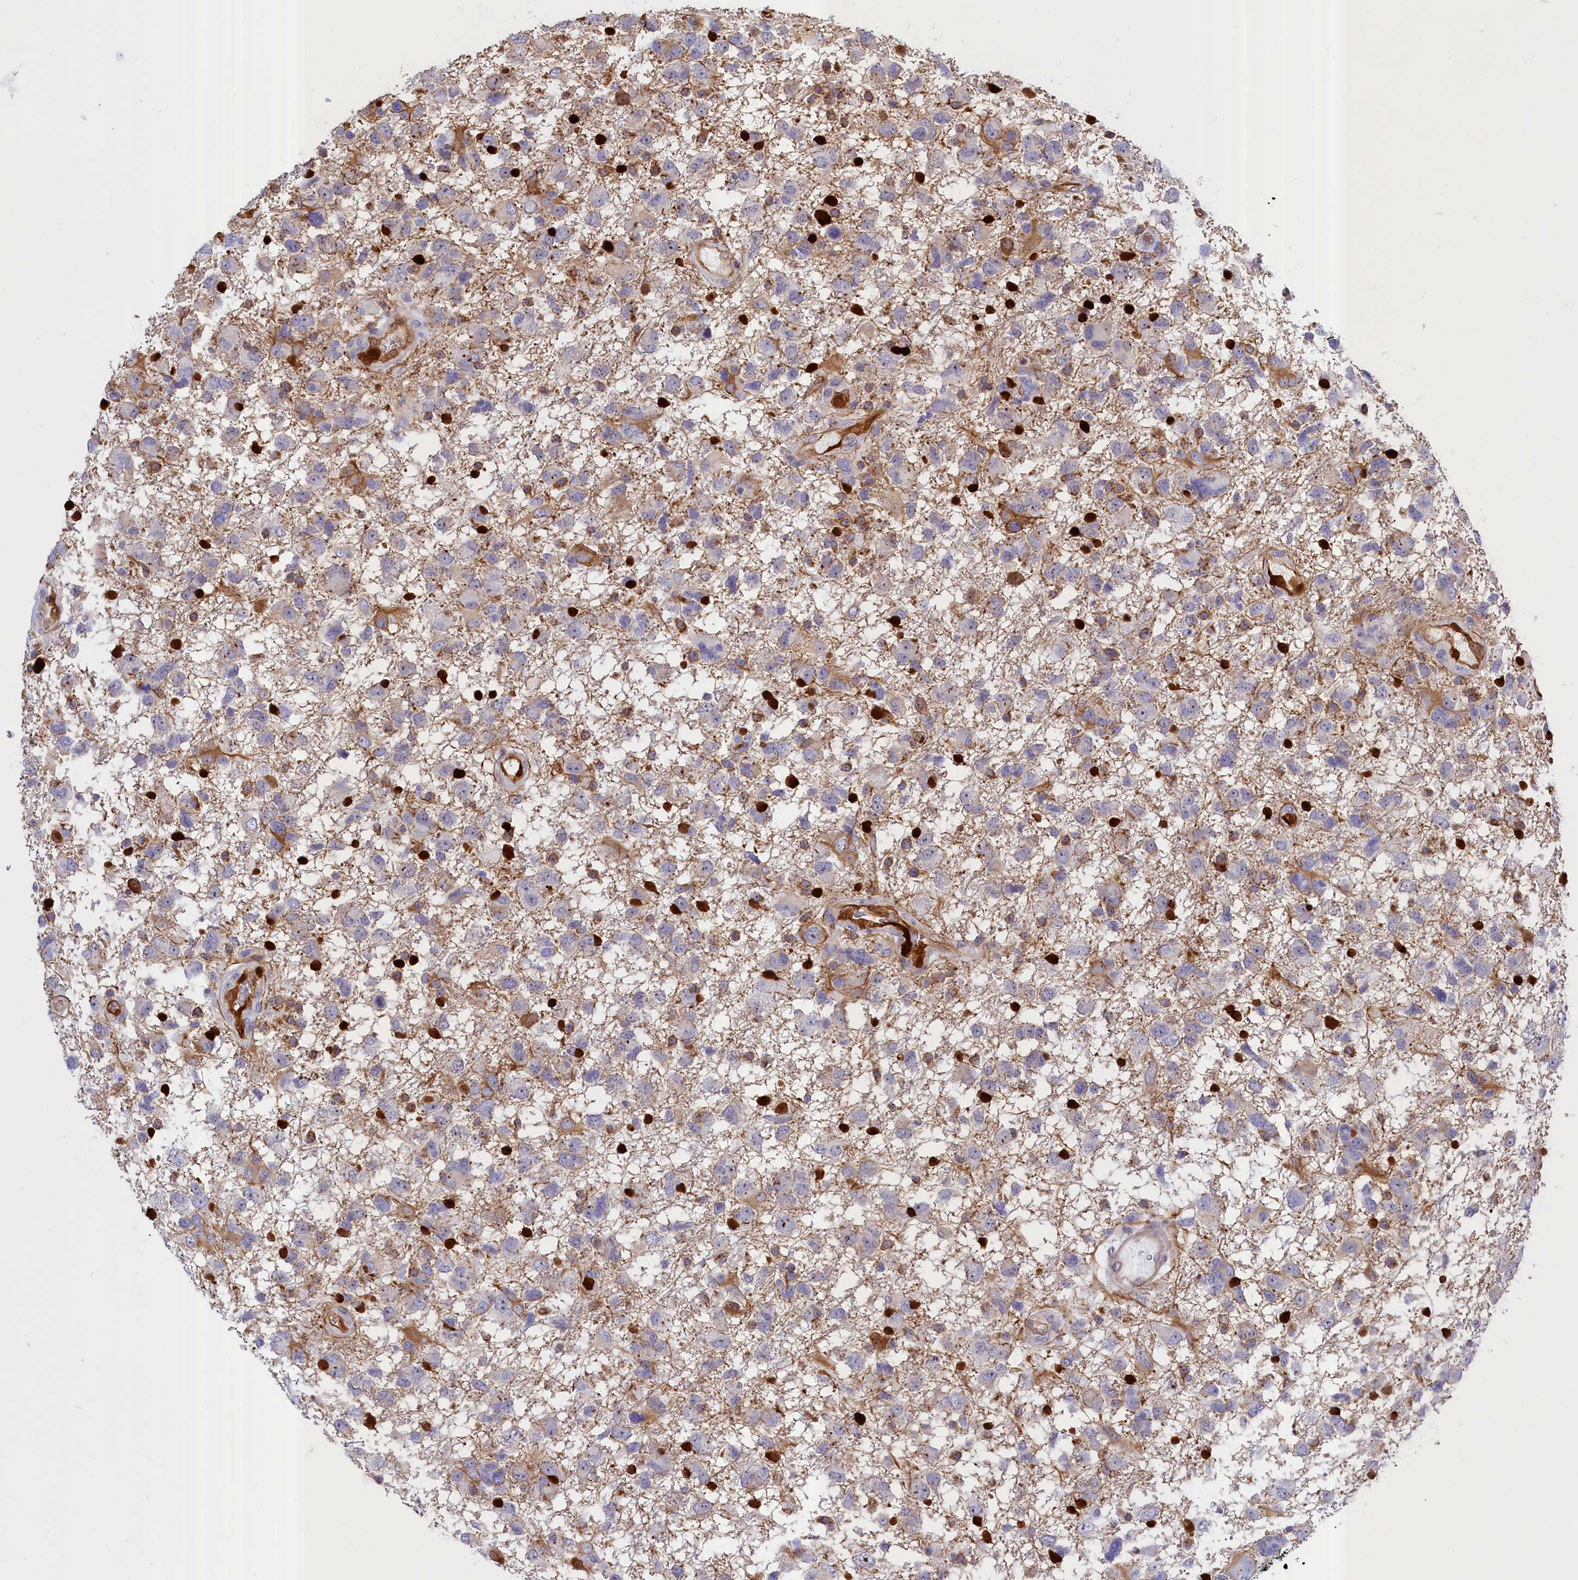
{"staining": {"intensity": "moderate", "quantity": "<25%", "location": "cytoplasmic/membranous"}, "tissue": "glioma", "cell_type": "Tumor cells", "image_type": "cancer", "snomed": [{"axis": "morphology", "description": "Glioma, malignant, High grade"}, {"axis": "topography", "description": "Brain"}], "caption": "Immunohistochemical staining of malignant high-grade glioma reveals low levels of moderate cytoplasmic/membranous staining in approximately <25% of tumor cells.", "gene": "ABCC12", "patient": {"sex": "male", "age": 61}}